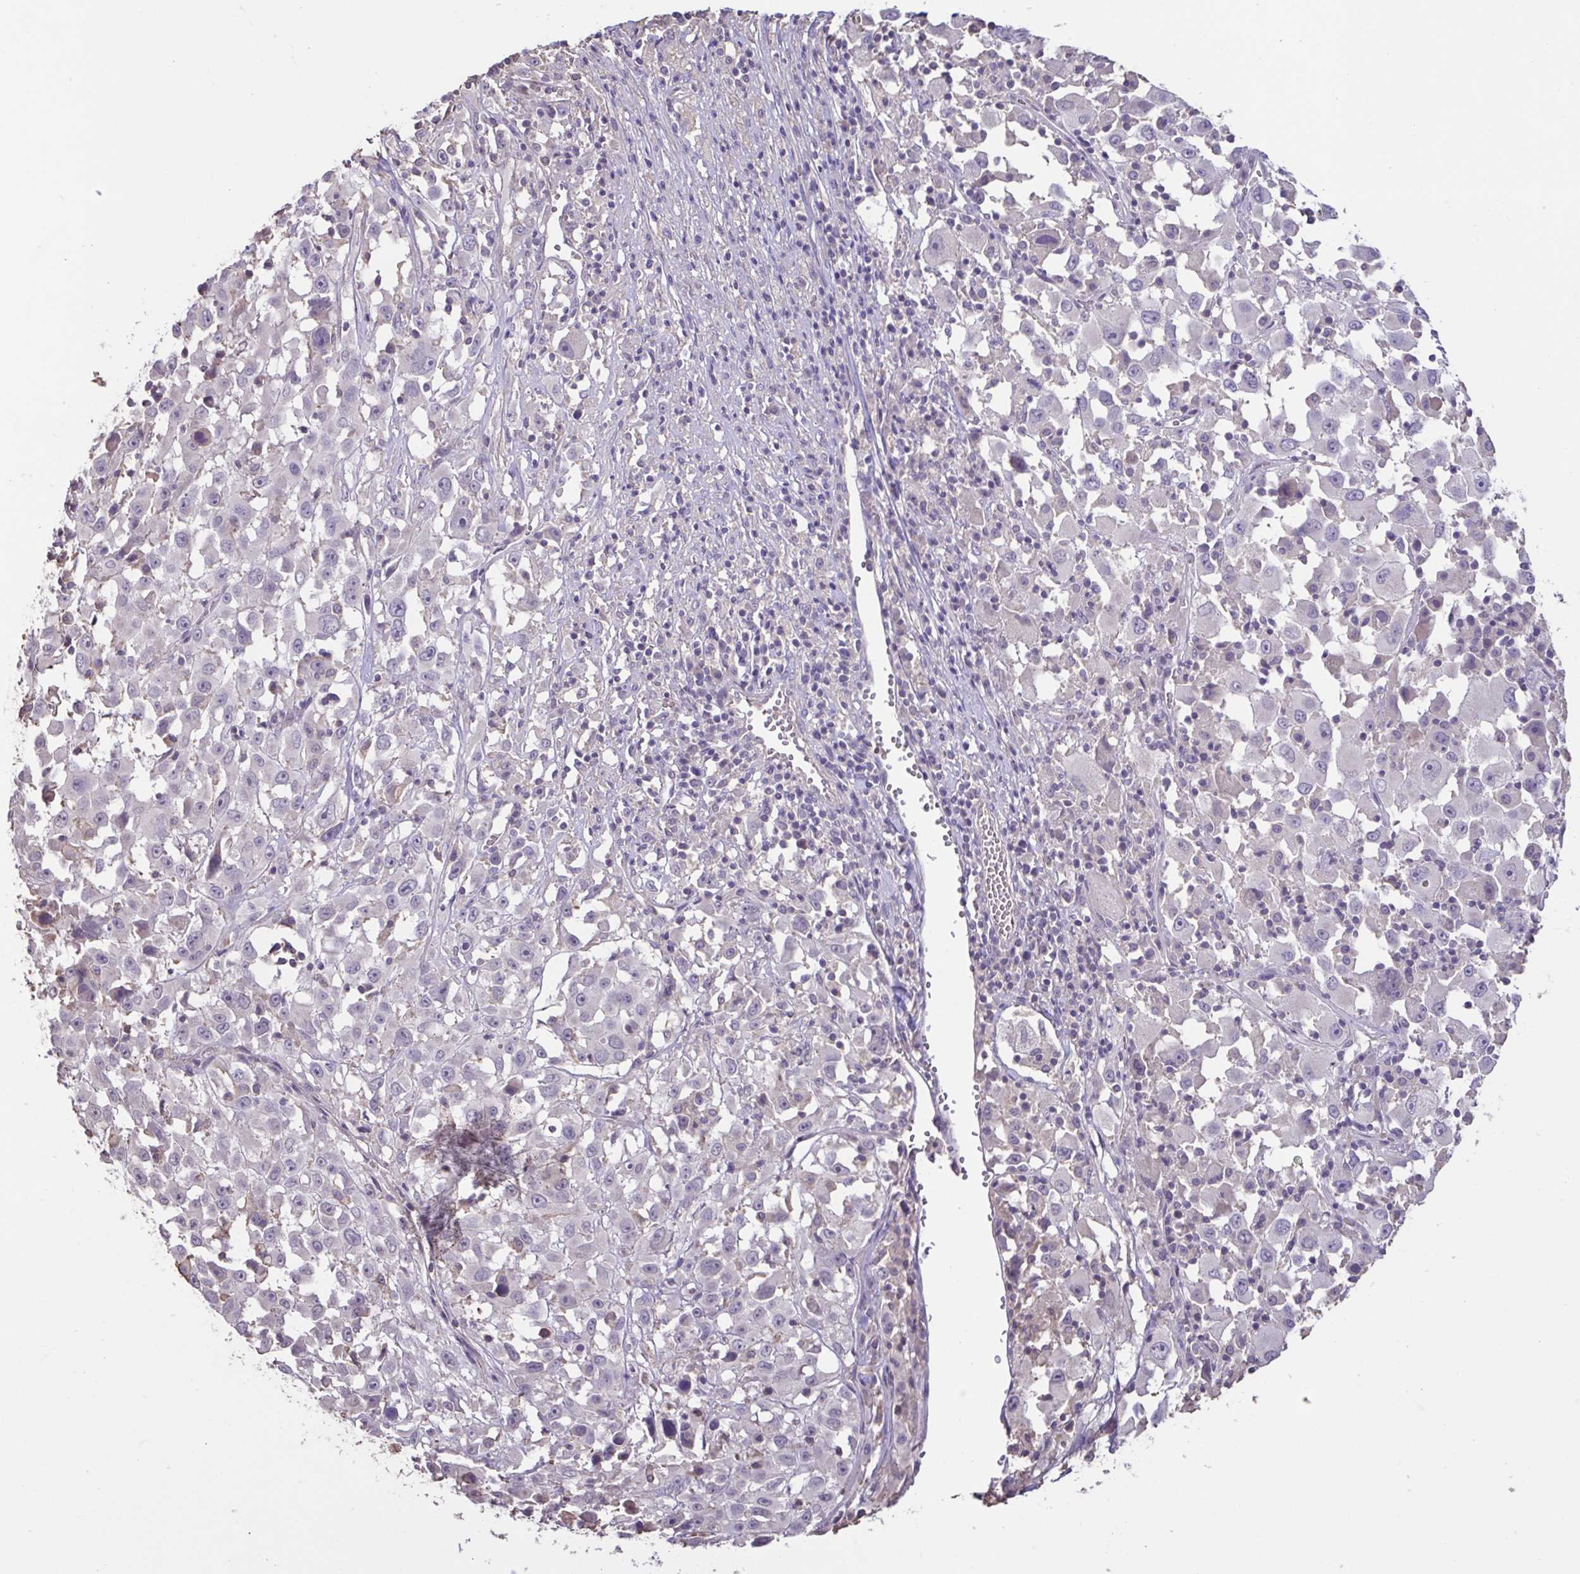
{"staining": {"intensity": "negative", "quantity": "none", "location": "none"}, "tissue": "melanoma", "cell_type": "Tumor cells", "image_type": "cancer", "snomed": [{"axis": "morphology", "description": "Malignant melanoma, Metastatic site"}, {"axis": "topography", "description": "Soft tissue"}], "caption": "Immunohistochemical staining of melanoma demonstrates no significant expression in tumor cells.", "gene": "ACTRT2", "patient": {"sex": "male", "age": 50}}